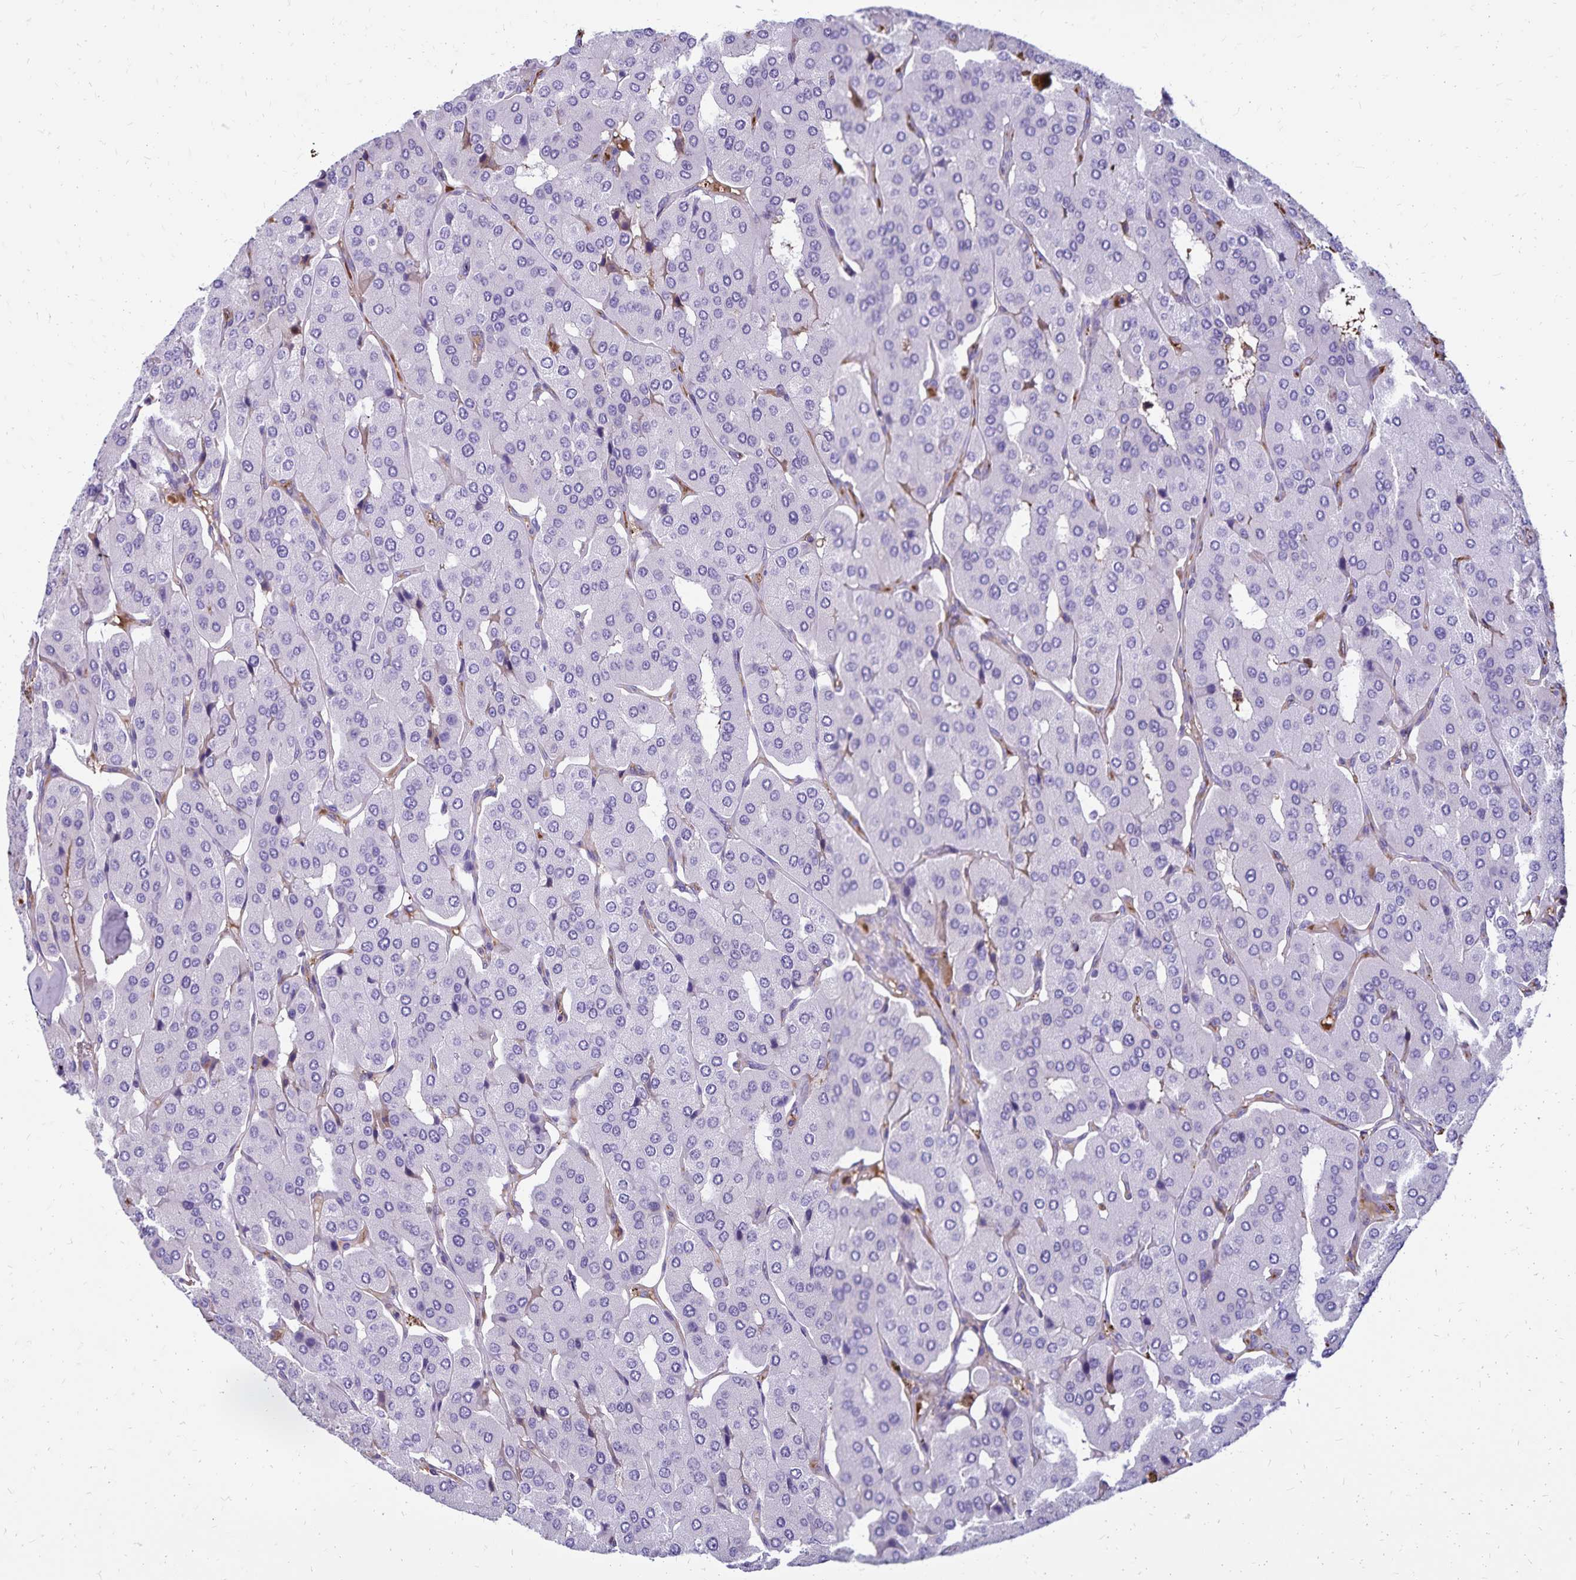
{"staining": {"intensity": "negative", "quantity": "none", "location": "none"}, "tissue": "parathyroid gland", "cell_type": "Glandular cells", "image_type": "normal", "snomed": [{"axis": "morphology", "description": "Normal tissue, NOS"}, {"axis": "morphology", "description": "Adenoma, NOS"}, {"axis": "topography", "description": "Parathyroid gland"}], "caption": "This is an immunohistochemistry (IHC) micrograph of unremarkable human parathyroid gland. There is no expression in glandular cells.", "gene": "CD27", "patient": {"sex": "female", "age": 86}}